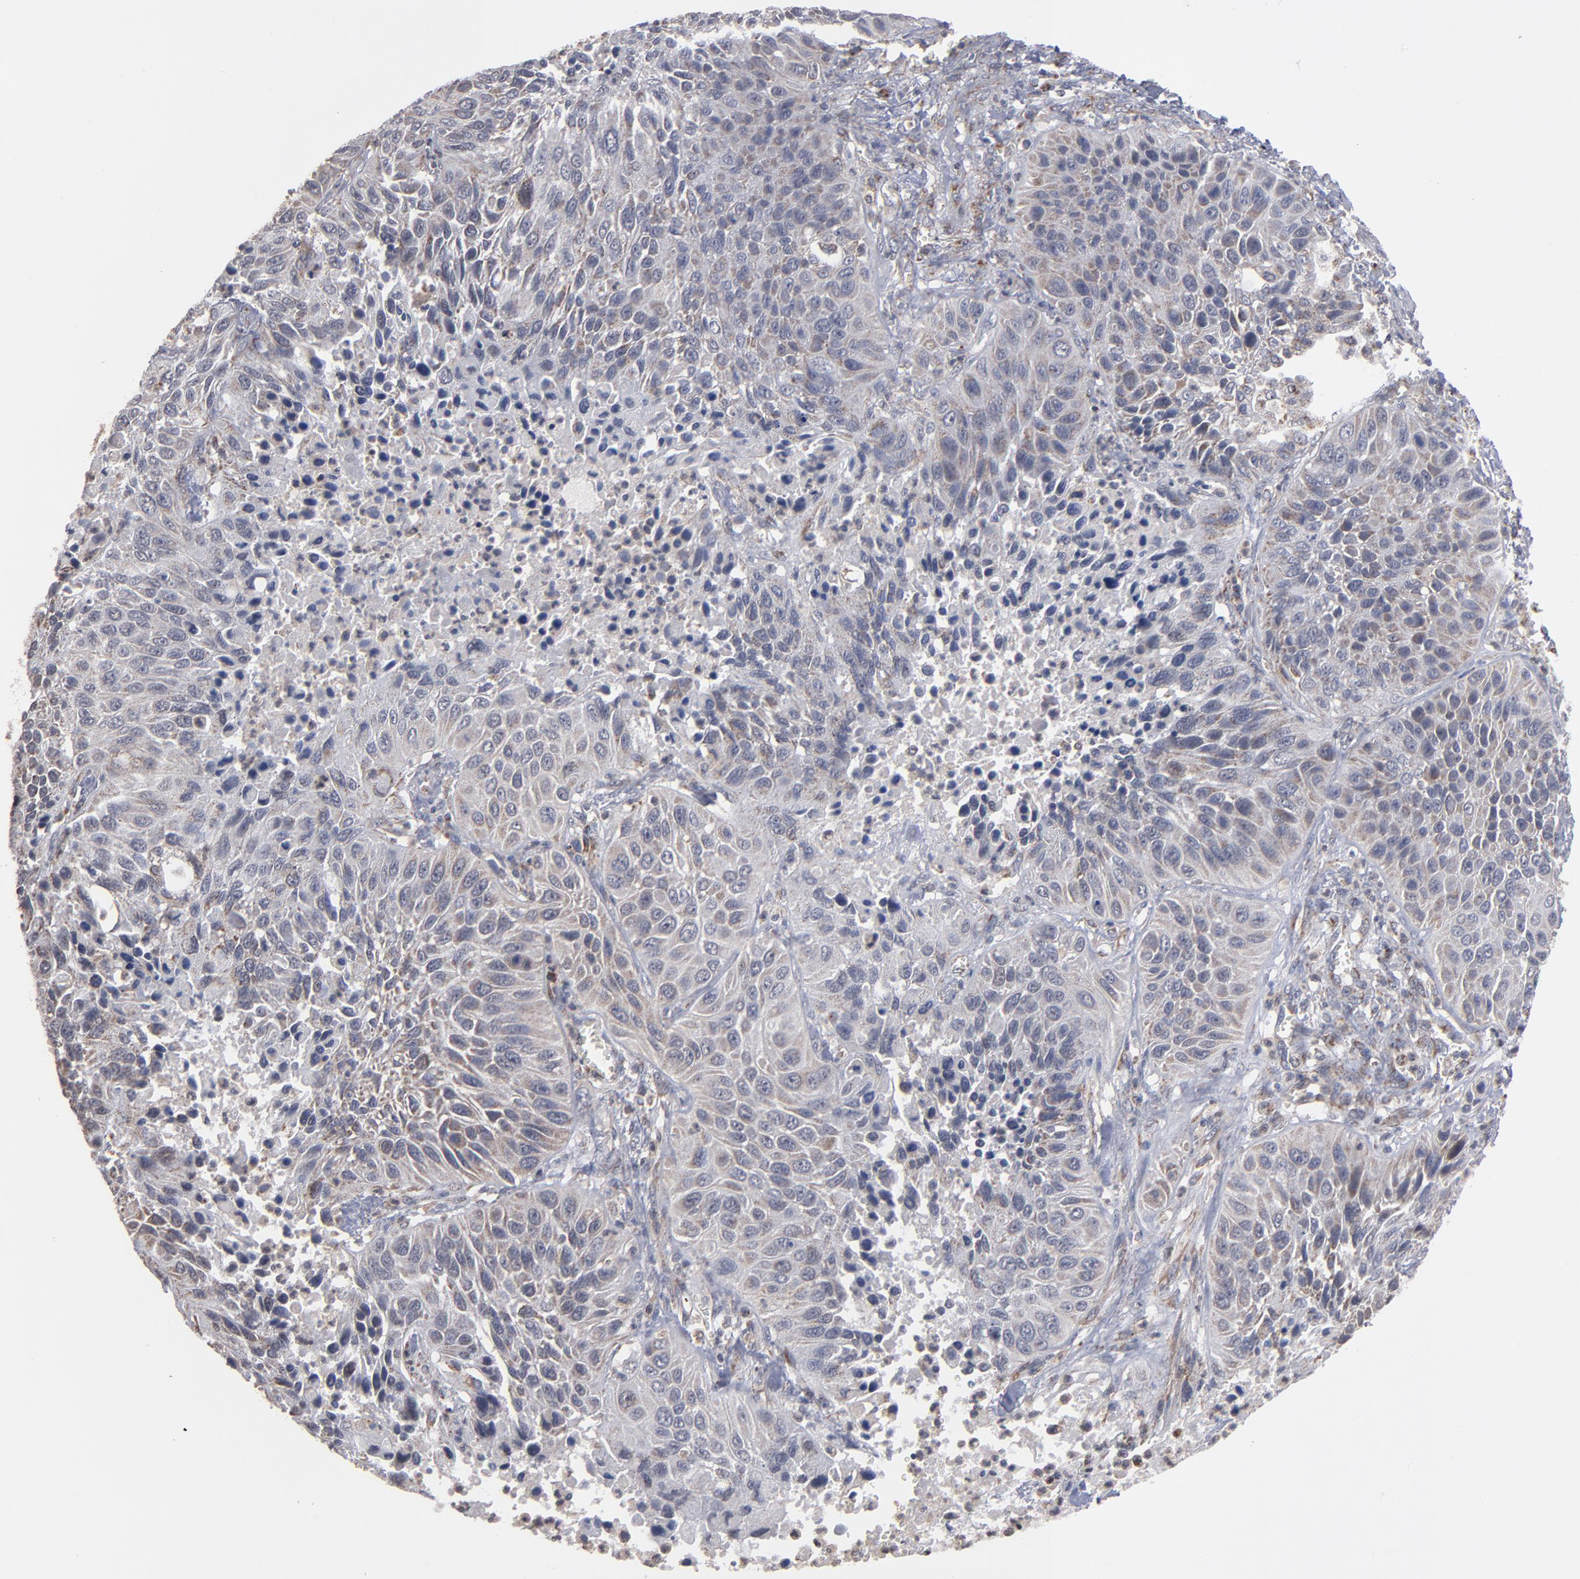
{"staining": {"intensity": "weak", "quantity": "<25%", "location": "cytoplasmic/membranous"}, "tissue": "lung cancer", "cell_type": "Tumor cells", "image_type": "cancer", "snomed": [{"axis": "morphology", "description": "Squamous cell carcinoma, NOS"}, {"axis": "topography", "description": "Lung"}], "caption": "The IHC micrograph has no significant expression in tumor cells of squamous cell carcinoma (lung) tissue.", "gene": "MIPOL1", "patient": {"sex": "female", "age": 76}}